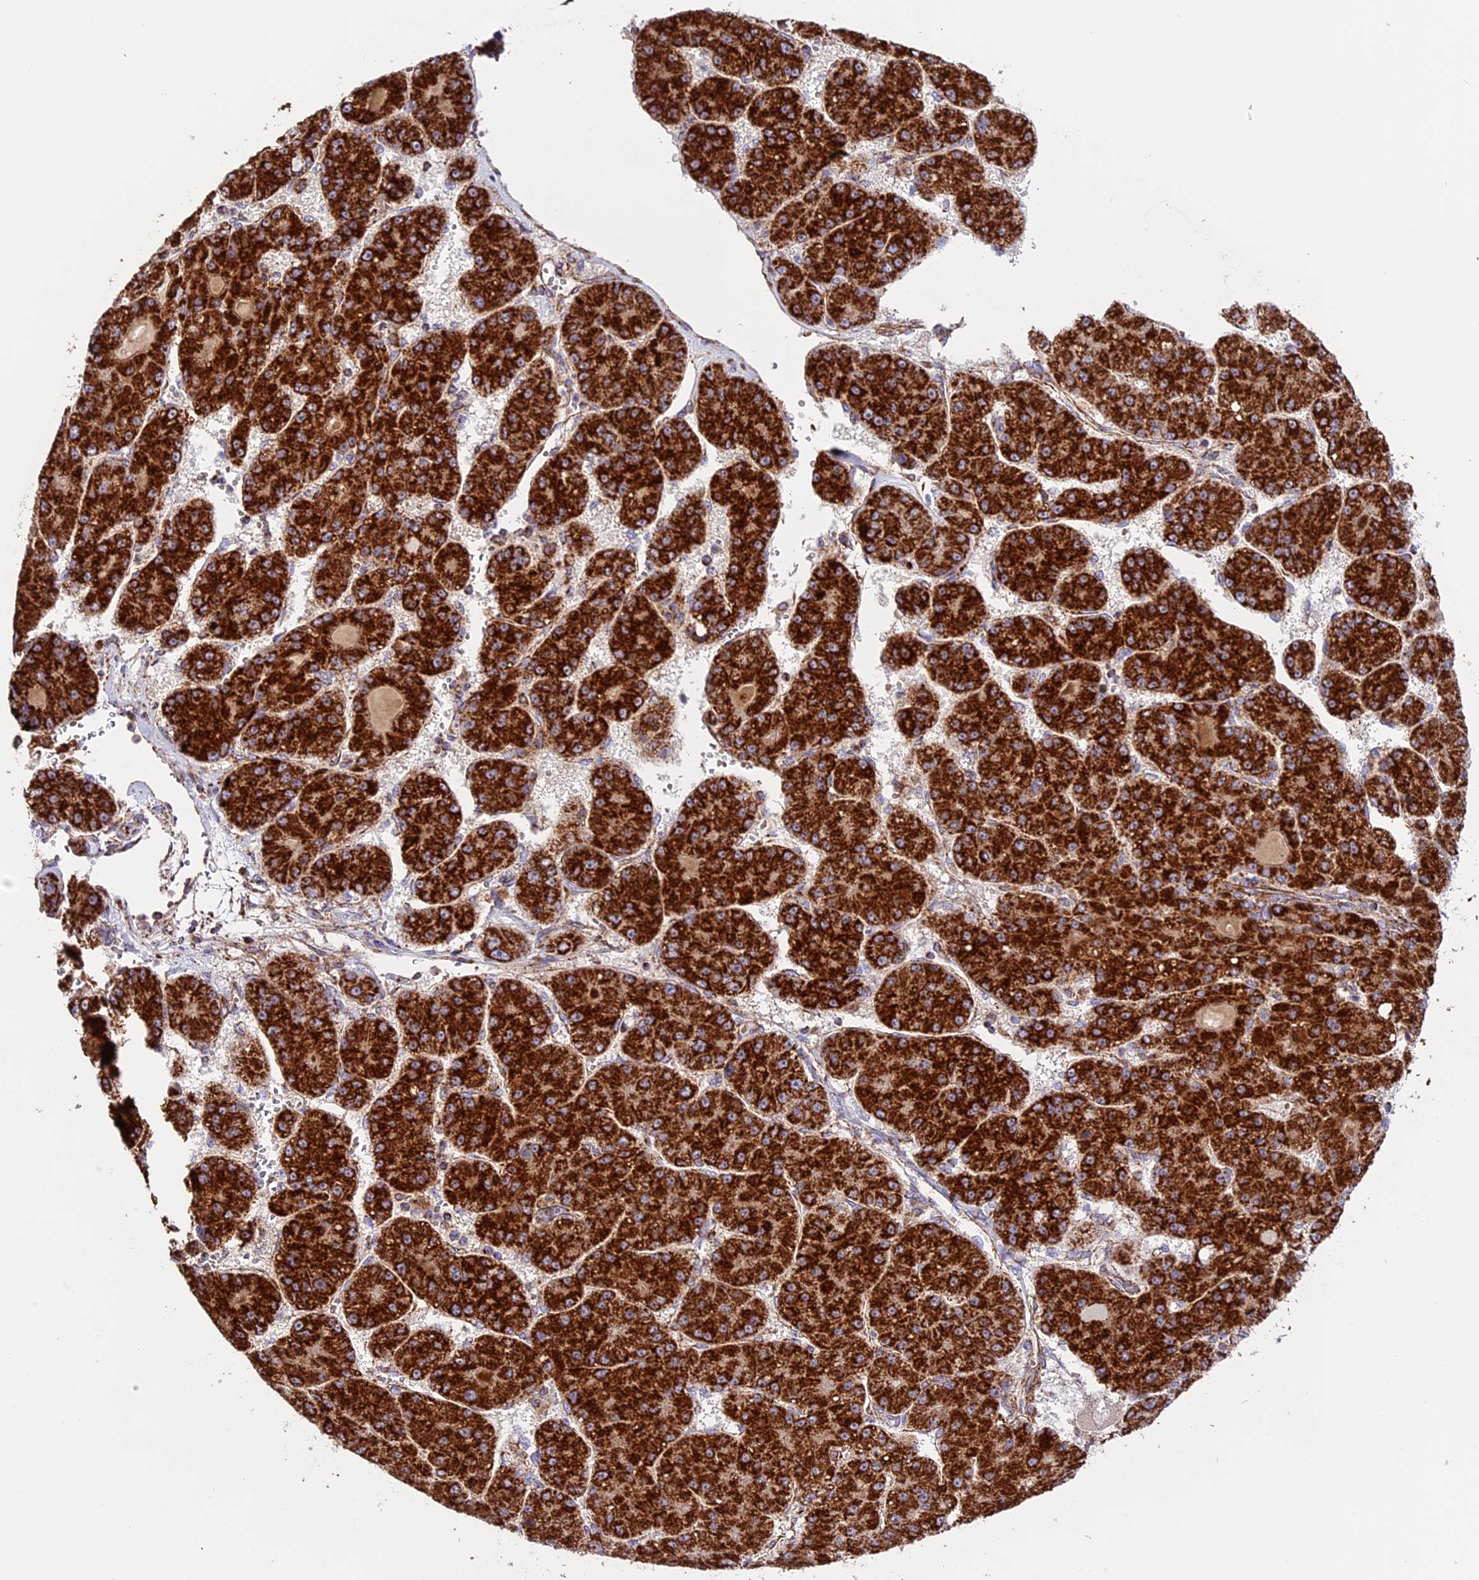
{"staining": {"intensity": "strong", "quantity": ">75%", "location": "cytoplasmic/membranous"}, "tissue": "liver cancer", "cell_type": "Tumor cells", "image_type": "cancer", "snomed": [{"axis": "morphology", "description": "Carcinoma, Hepatocellular, NOS"}, {"axis": "topography", "description": "Liver"}], "caption": "Protein expression analysis of human liver cancer (hepatocellular carcinoma) reveals strong cytoplasmic/membranous expression in approximately >75% of tumor cells. (DAB (3,3'-diaminobenzidine) IHC, brown staining for protein, blue staining for nuclei).", "gene": "NDUFA8", "patient": {"sex": "male", "age": 67}}